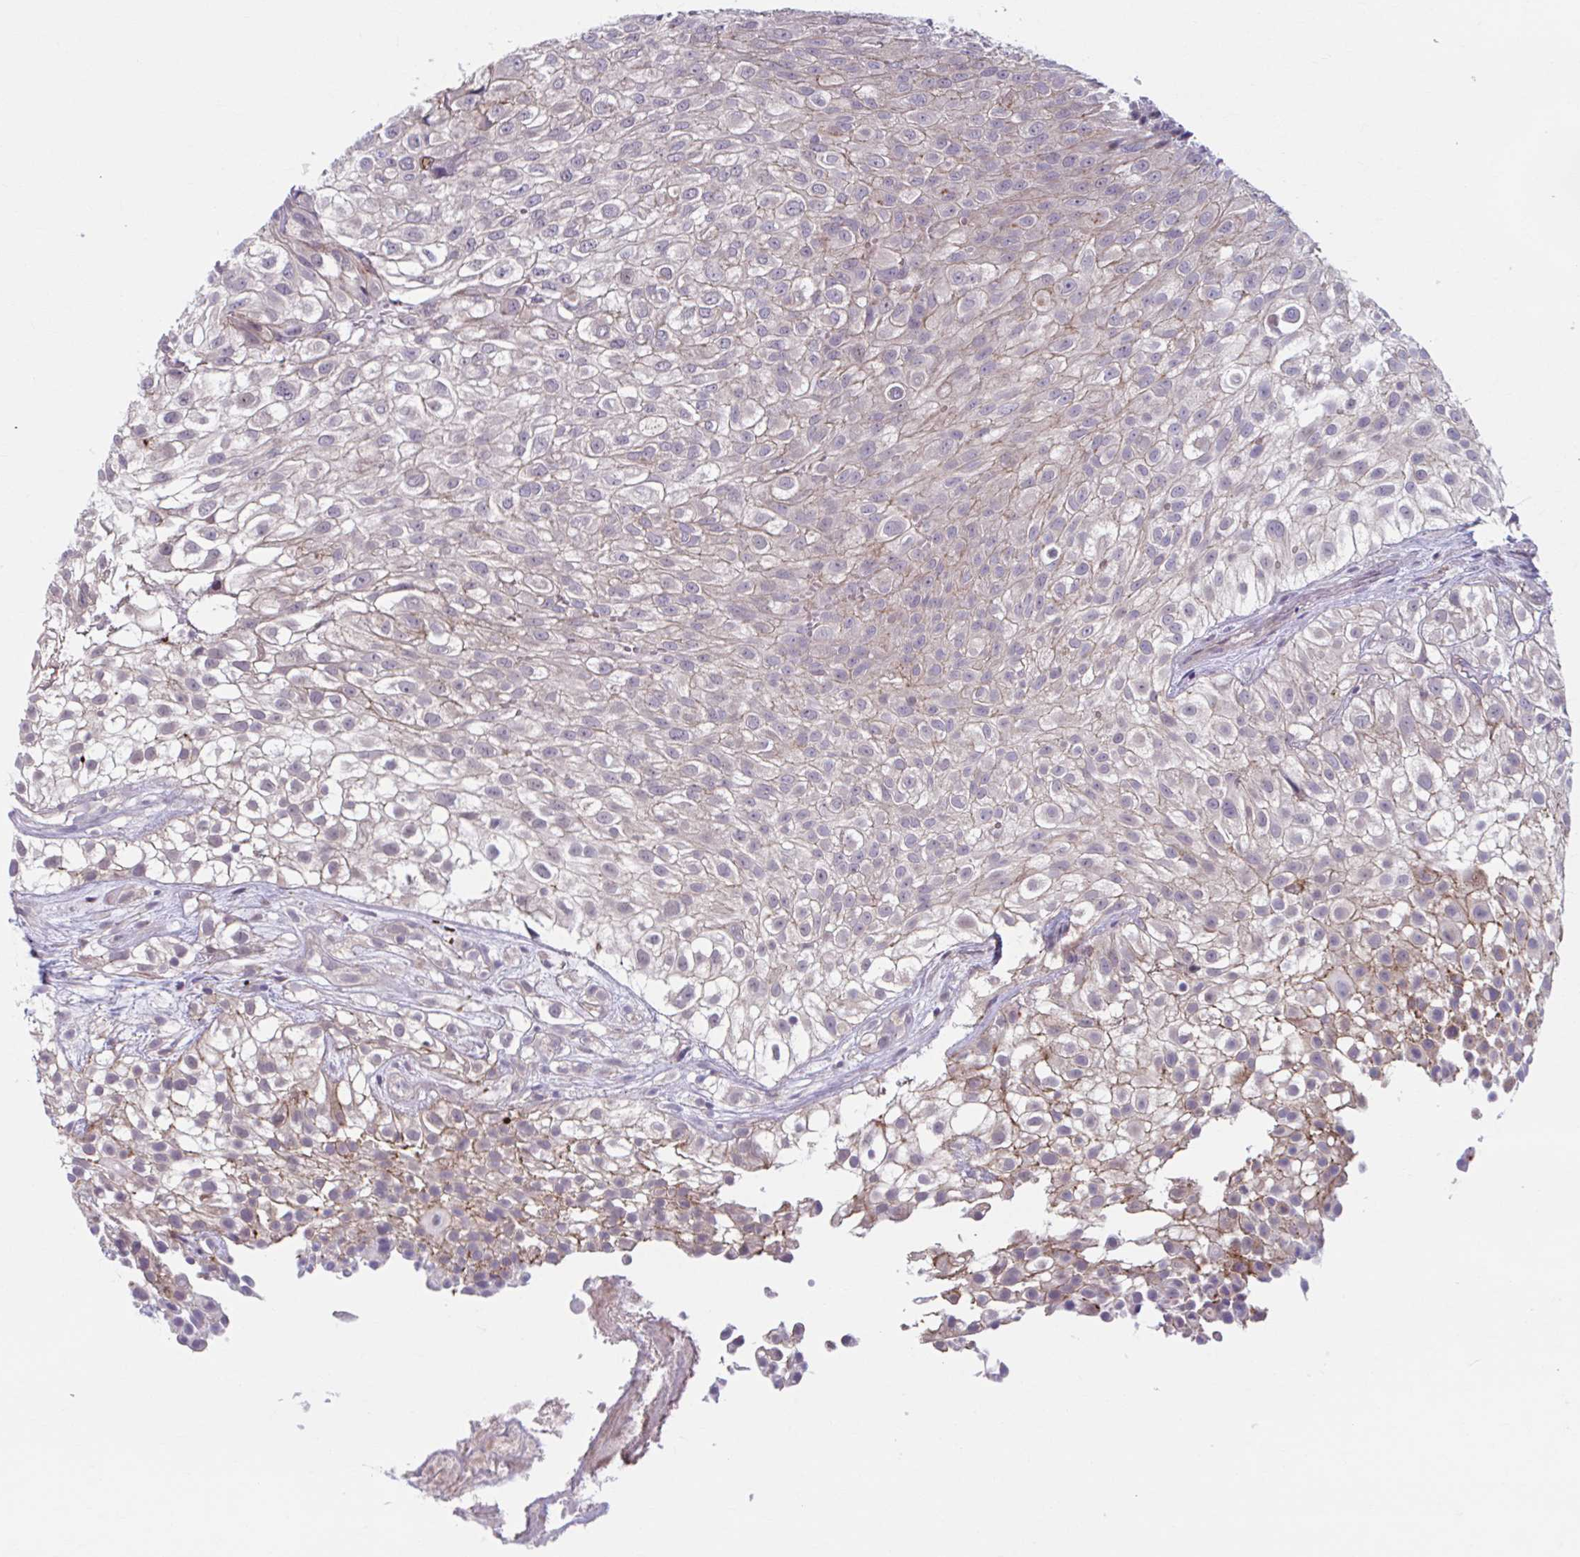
{"staining": {"intensity": "negative", "quantity": "none", "location": "none"}, "tissue": "urothelial cancer", "cell_type": "Tumor cells", "image_type": "cancer", "snomed": [{"axis": "morphology", "description": "Urothelial carcinoma, High grade"}, {"axis": "topography", "description": "Urinary bladder"}], "caption": "Immunohistochemistry of human urothelial carcinoma (high-grade) exhibits no expression in tumor cells. Brightfield microscopy of IHC stained with DAB (3,3'-diaminobenzidine) (brown) and hematoxylin (blue), captured at high magnification.", "gene": "ADAT3", "patient": {"sex": "male", "age": 56}}